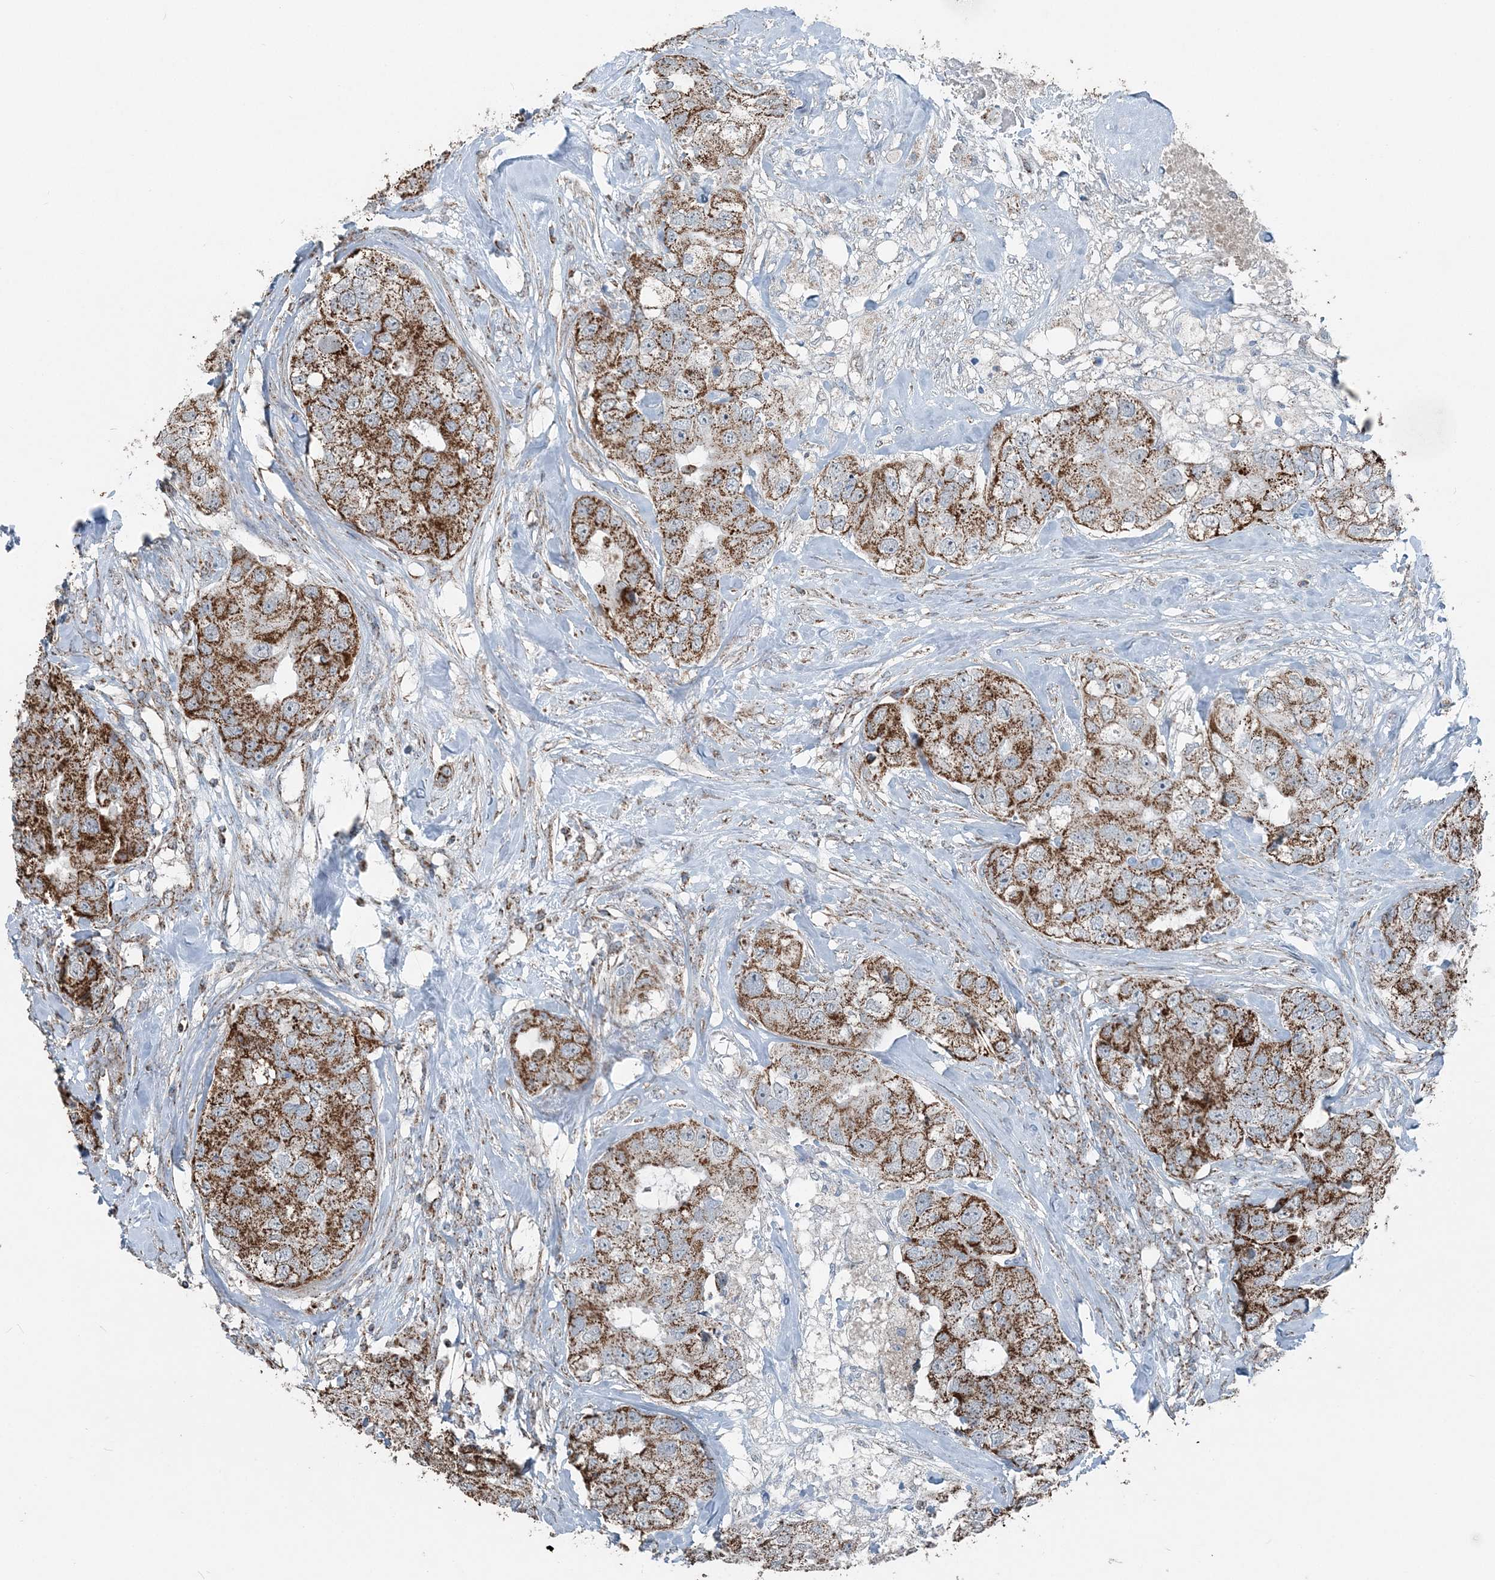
{"staining": {"intensity": "moderate", "quantity": ">75%", "location": "cytoplasmic/membranous"}, "tissue": "breast cancer", "cell_type": "Tumor cells", "image_type": "cancer", "snomed": [{"axis": "morphology", "description": "Duct carcinoma"}, {"axis": "topography", "description": "Breast"}], "caption": "Protein expression analysis of human breast cancer reveals moderate cytoplasmic/membranous positivity in approximately >75% of tumor cells. (DAB (3,3'-diaminobenzidine) IHC, brown staining for protein, blue staining for nuclei).", "gene": "SUCLG1", "patient": {"sex": "female", "age": 62}}